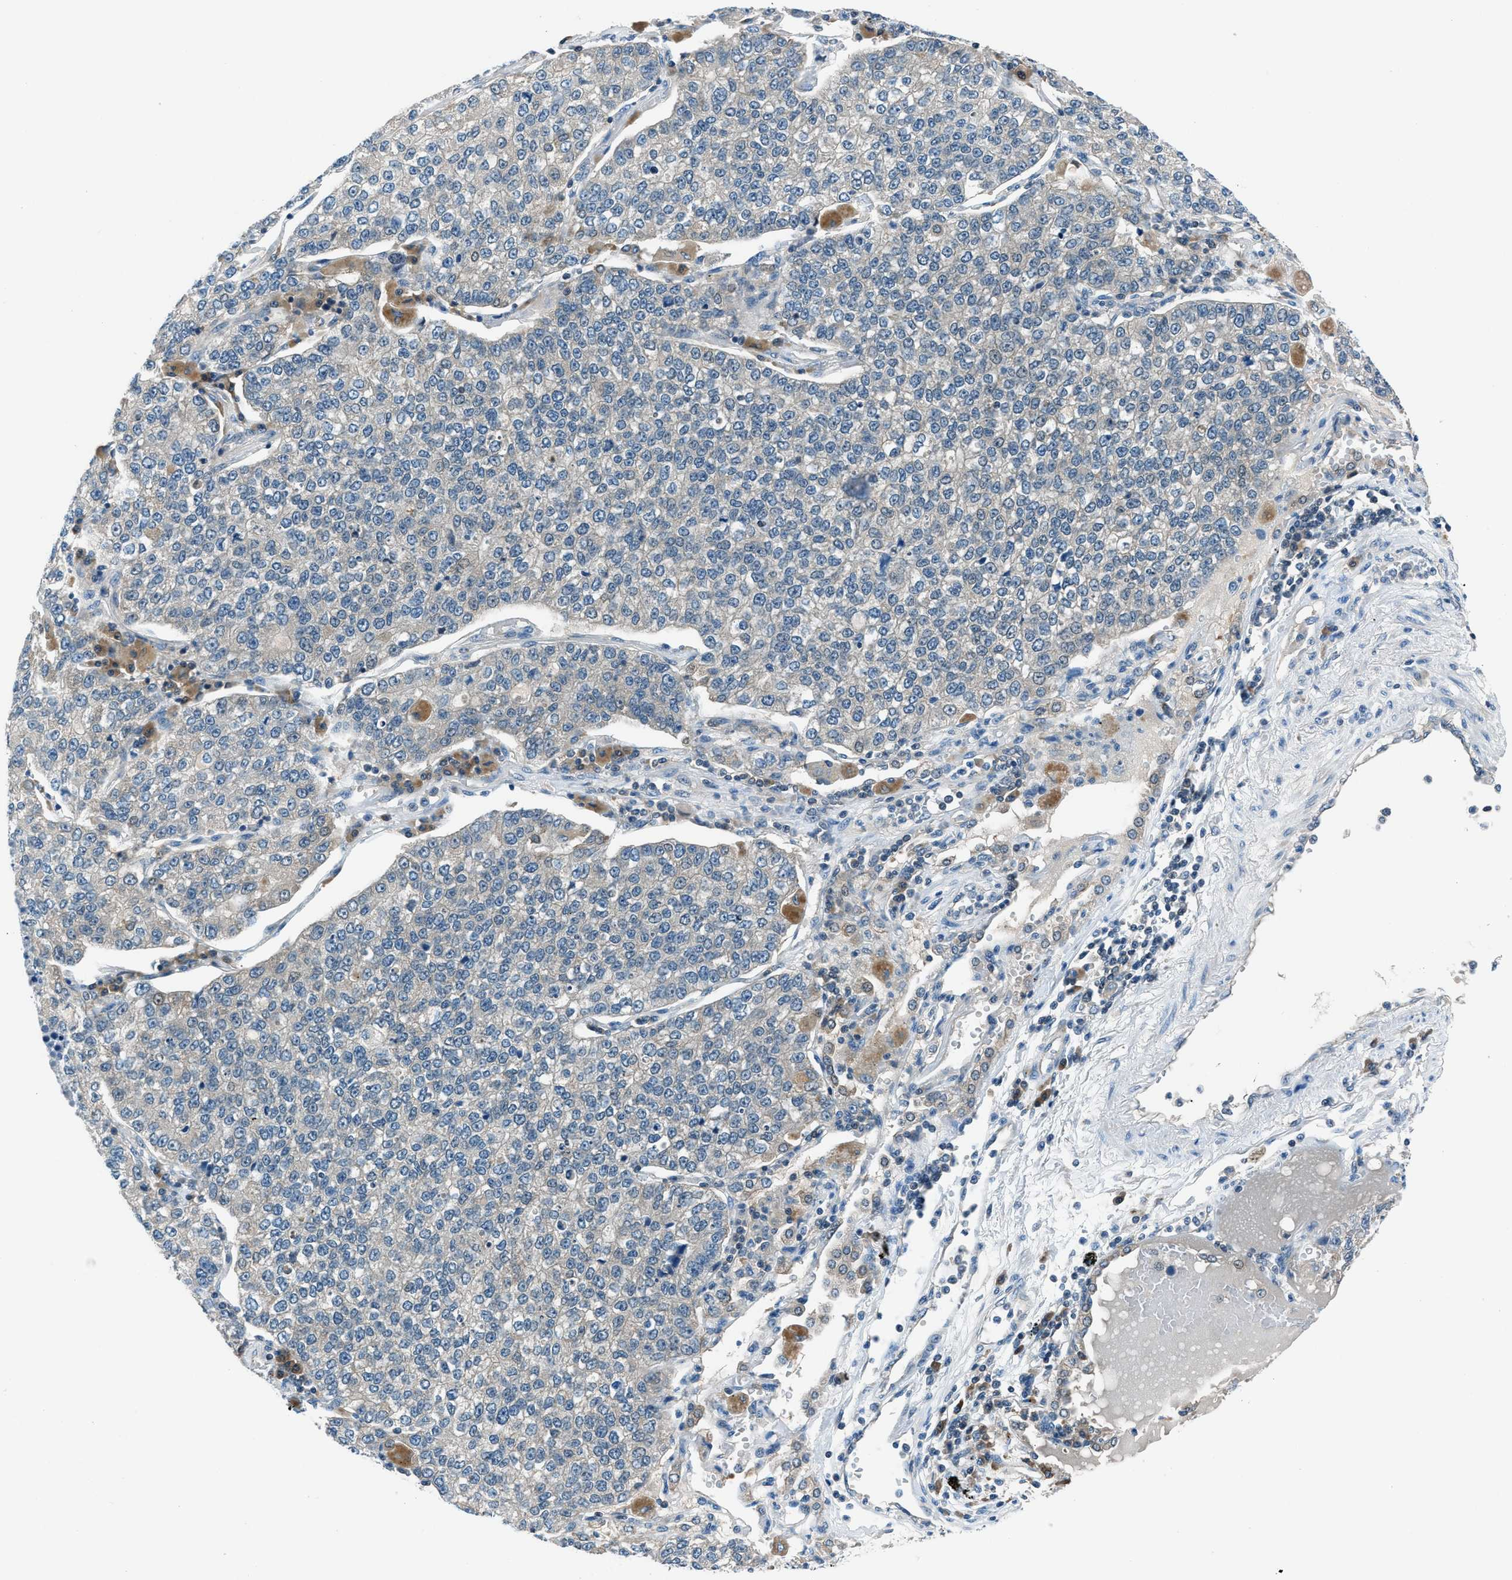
{"staining": {"intensity": "weak", "quantity": "<25%", "location": "cytoplasmic/membranous"}, "tissue": "lung cancer", "cell_type": "Tumor cells", "image_type": "cancer", "snomed": [{"axis": "morphology", "description": "Adenocarcinoma, NOS"}, {"axis": "topography", "description": "Lung"}], "caption": "Immunohistochemistry (IHC) image of neoplastic tissue: lung cancer (adenocarcinoma) stained with DAB demonstrates no significant protein staining in tumor cells. (Brightfield microscopy of DAB (3,3'-diaminobenzidine) IHC at high magnification).", "gene": "ACP1", "patient": {"sex": "male", "age": 49}}